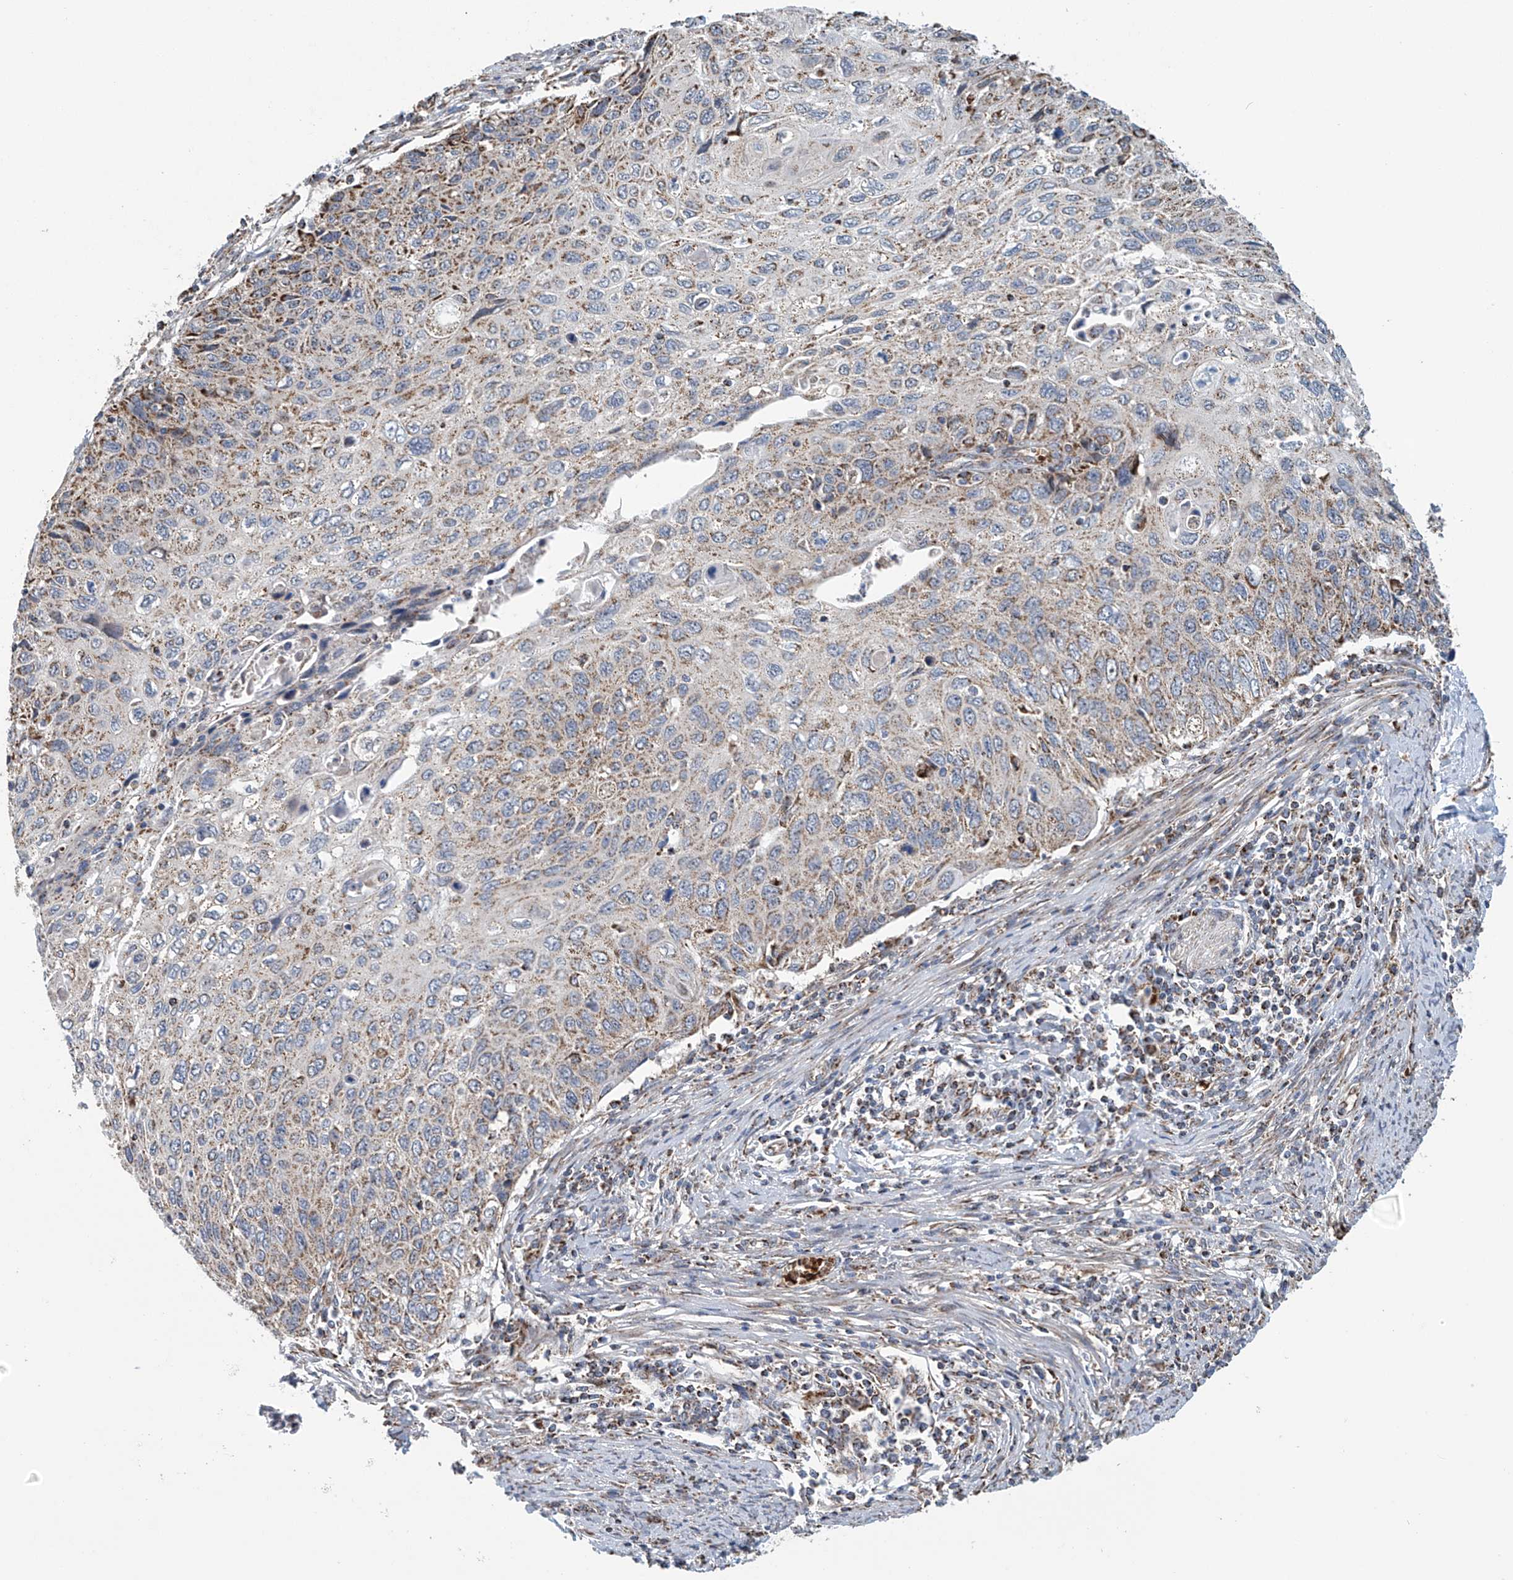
{"staining": {"intensity": "weak", "quantity": ">75%", "location": "cytoplasmic/membranous"}, "tissue": "cervical cancer", "cell_type": "Tumor cells", "image_type": "cancer", "snomed": [{"axis": "morphology", "description": "Squamous cell carcinoma, NOS"}, {"axis": "topography", "description": "Cervix"}], "caption": "A brown stain highlights weak cytoplasmic/membranous positivity of a protein in squamous cell carcinoma (cervical) tumor cells. The staining is performed using DAB brown chromogen to label protein expression. The nuclei are counter-stained blue using hematoxylin.", "gene": "COMMD1", "patient": {"sex": "female", "age": 70}}